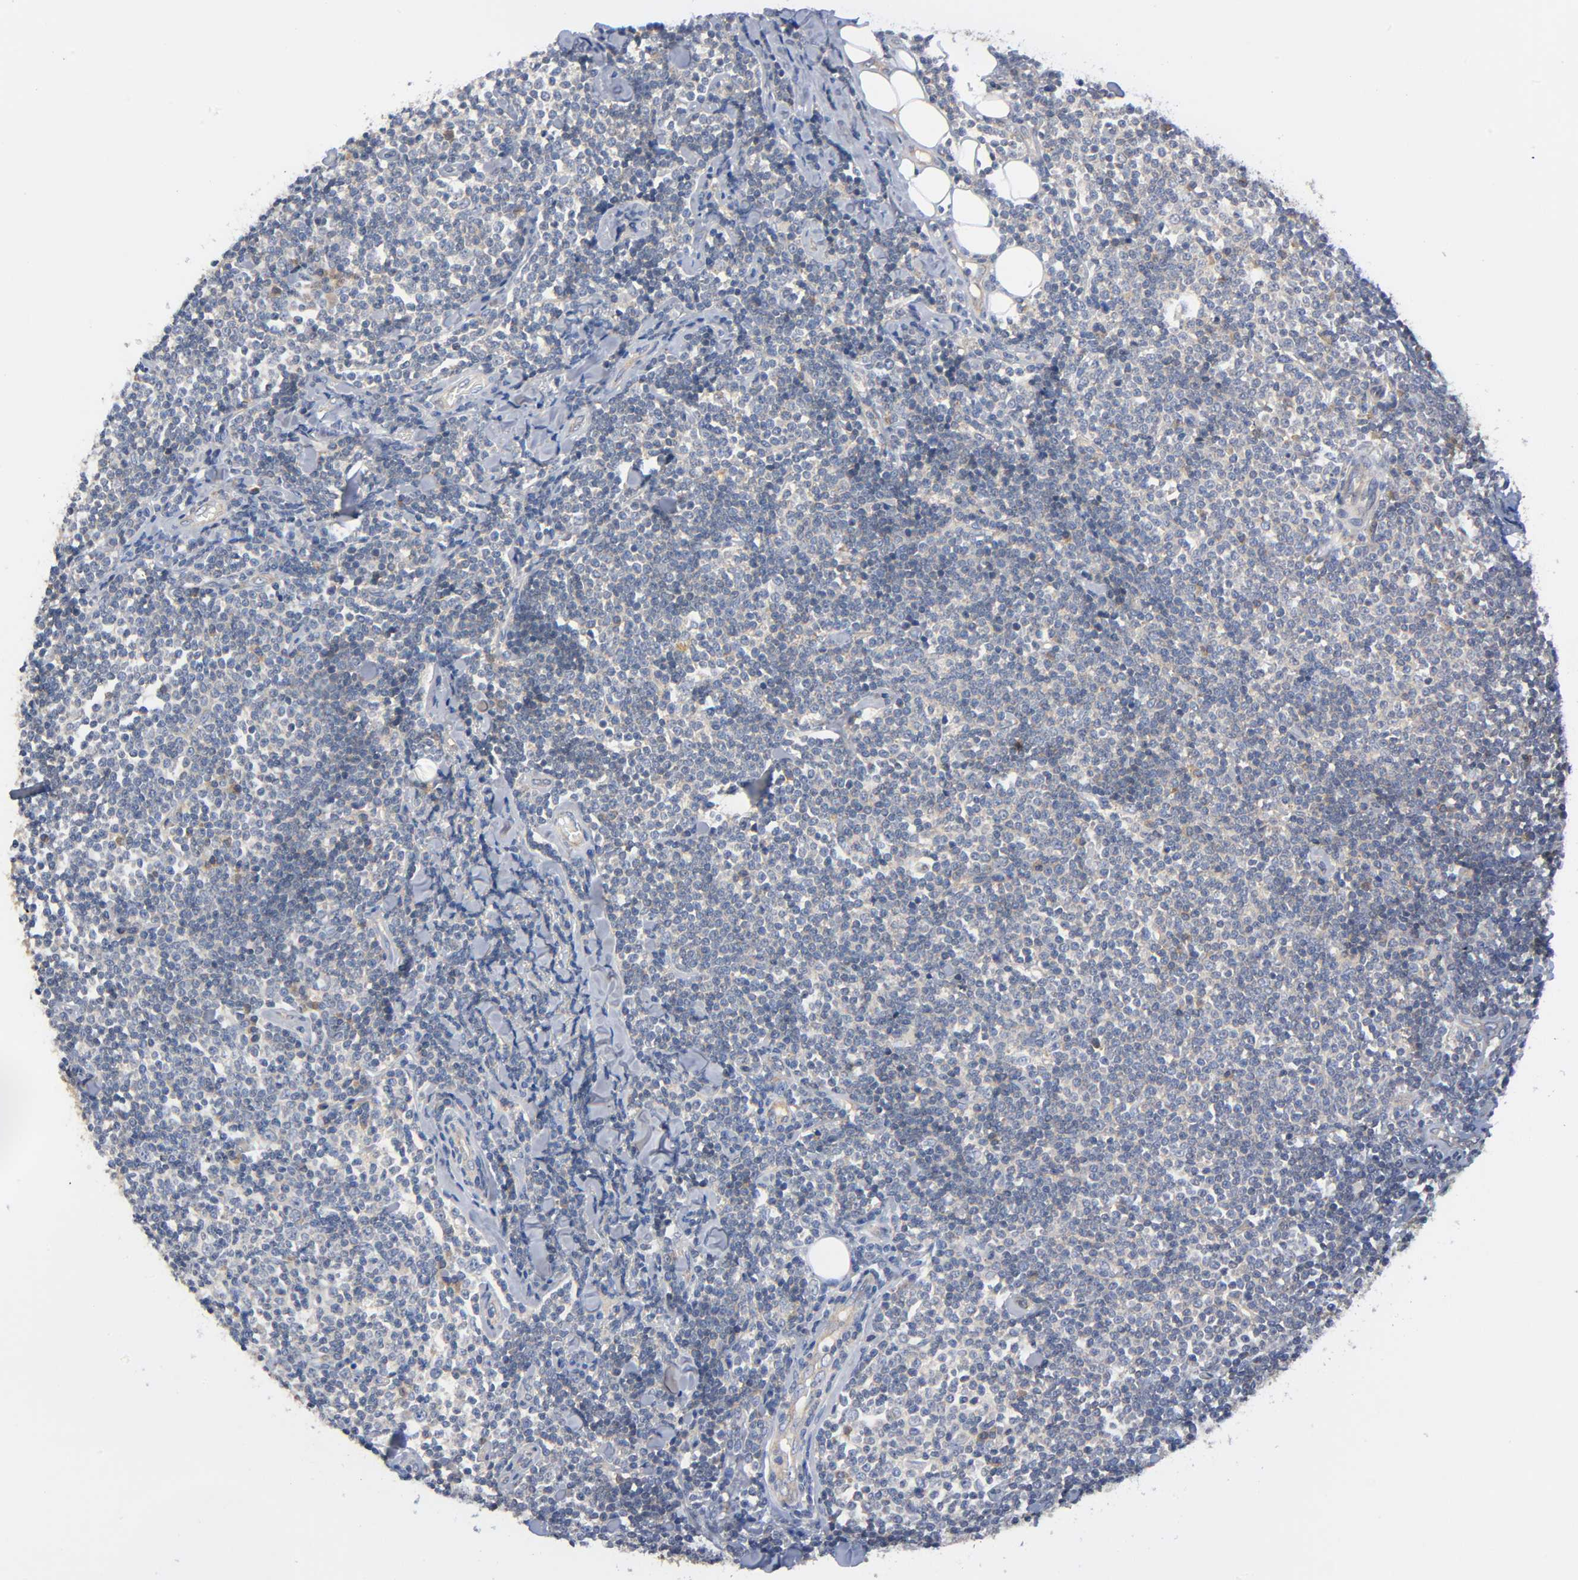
{"staining": {"intensity": "weak", "quantity": ">75%", "location": "cytoplasmic/membranous"}, "tissue": "lymphoma", "cell_type": "Tumor cells", "image_type": "cancer", "snomed": [{"axis": "morphology", "description": "Malignant lymphoma, non-Hodgkin's type, Low grade"}, {"axis": "topography", "description": "Soft tissue"}], "caption": "This histopathology image reveals IHC staining of human lymphoma, with low weak cytoplasmic/membranous staining in about >75% of tumor cells.", "gene": "HDAC6", "patient": {"sex": "male", "age": 92}}